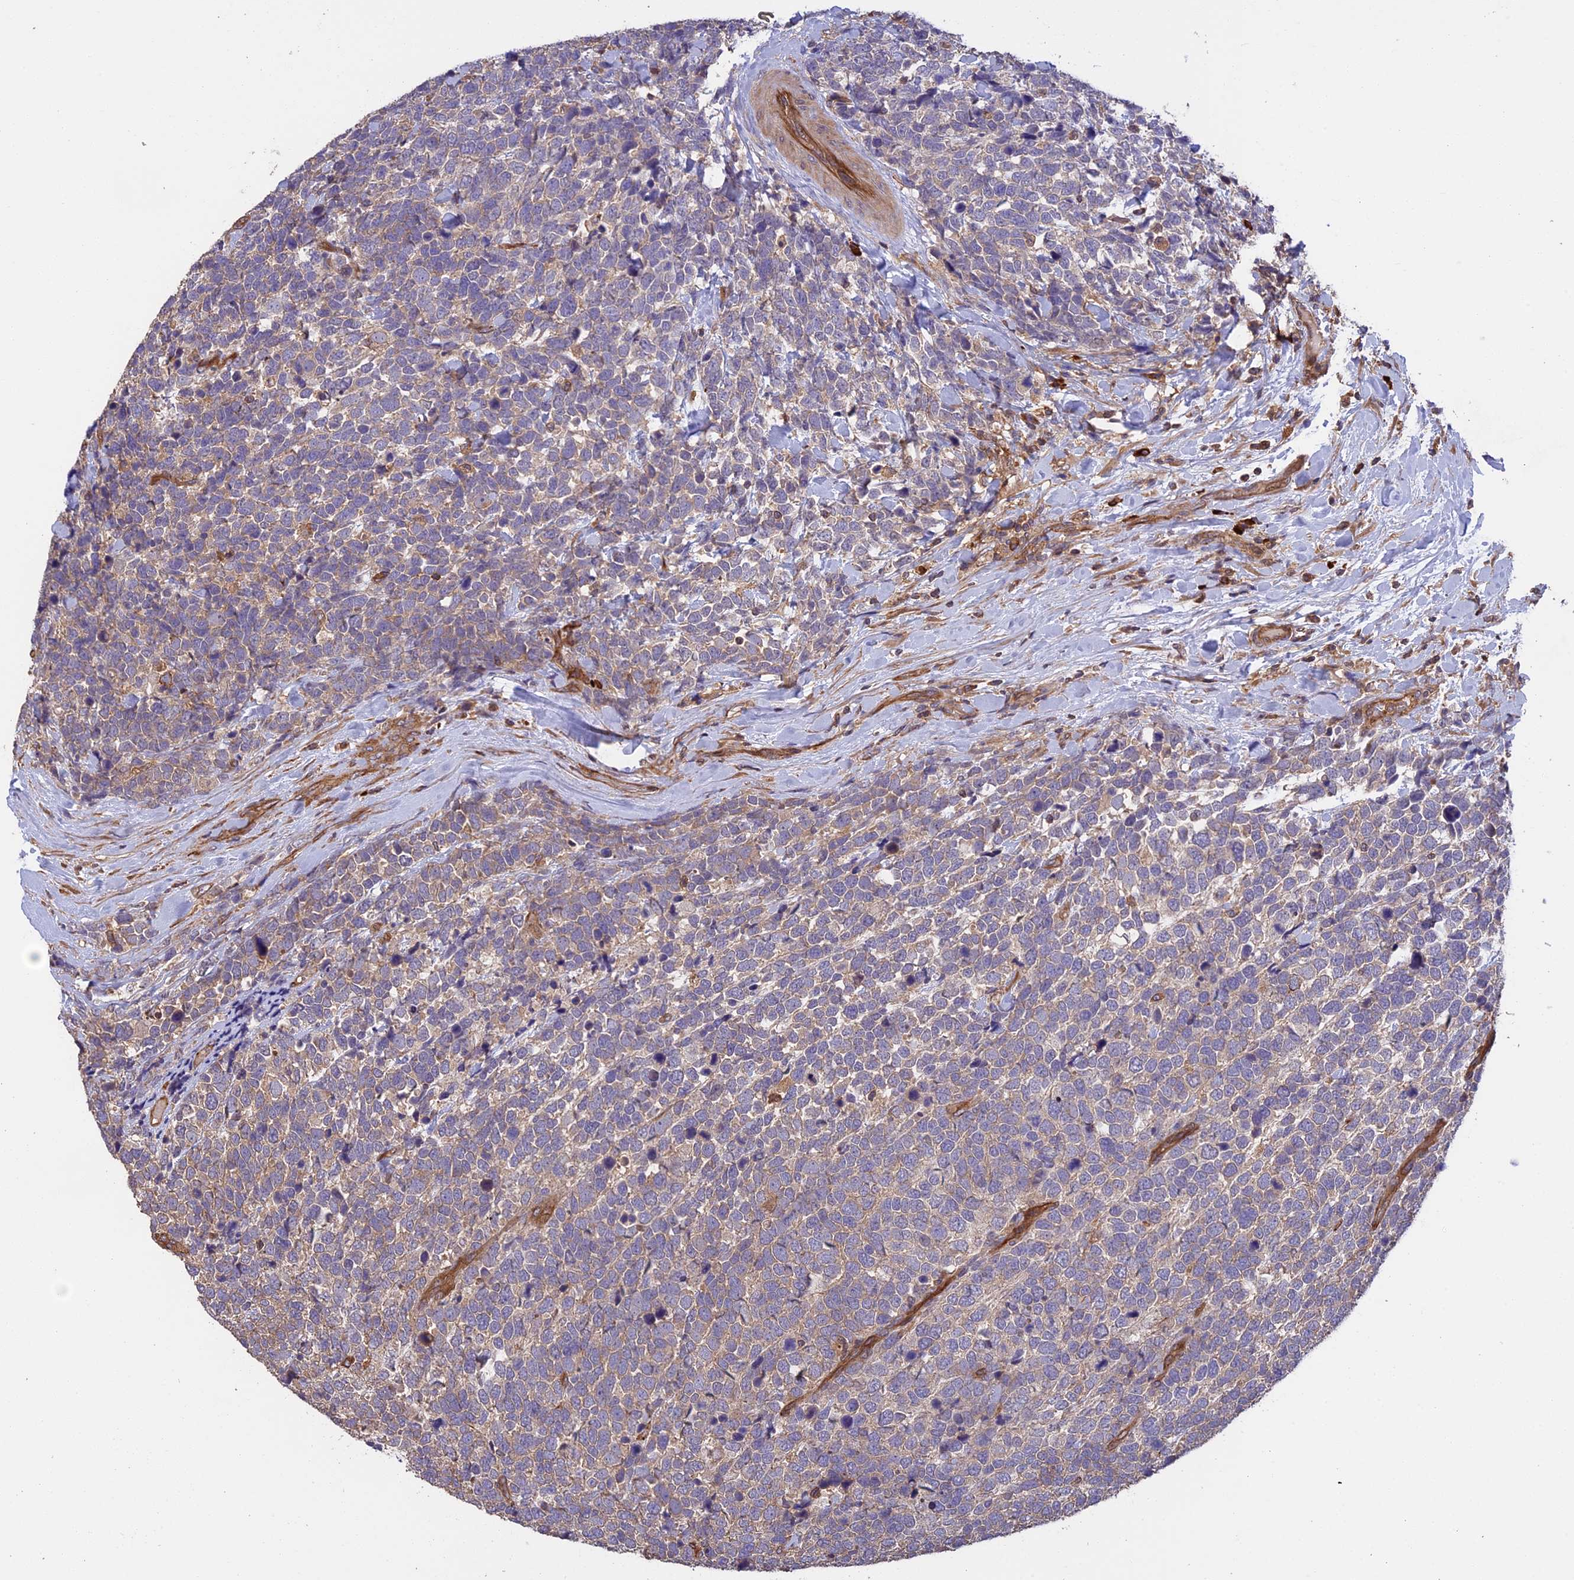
{"staining": {"intensity": "weak", "quantity": "25%-75%", "location": "cytoplasmic/membranous"}, "tissue": "urothelial cancer", "cell_type": "Tumor cells", "image_type": "cancer", "snomed": [{"axis": "morphology", "description": "Urothelial carcinoma, High grade"}, {"axis": "topography", "description": "Urinary bladder"}], "caption": "A brown stain highlights weak cytoplasmic/membranous expression of a protein in high-grade urothelial carcinoma tumor cells. (Brightfield microscopy of DAB IHC at high magnification).", "gene": "GAS8", "patient": {"sex": "female", "age": 82}}